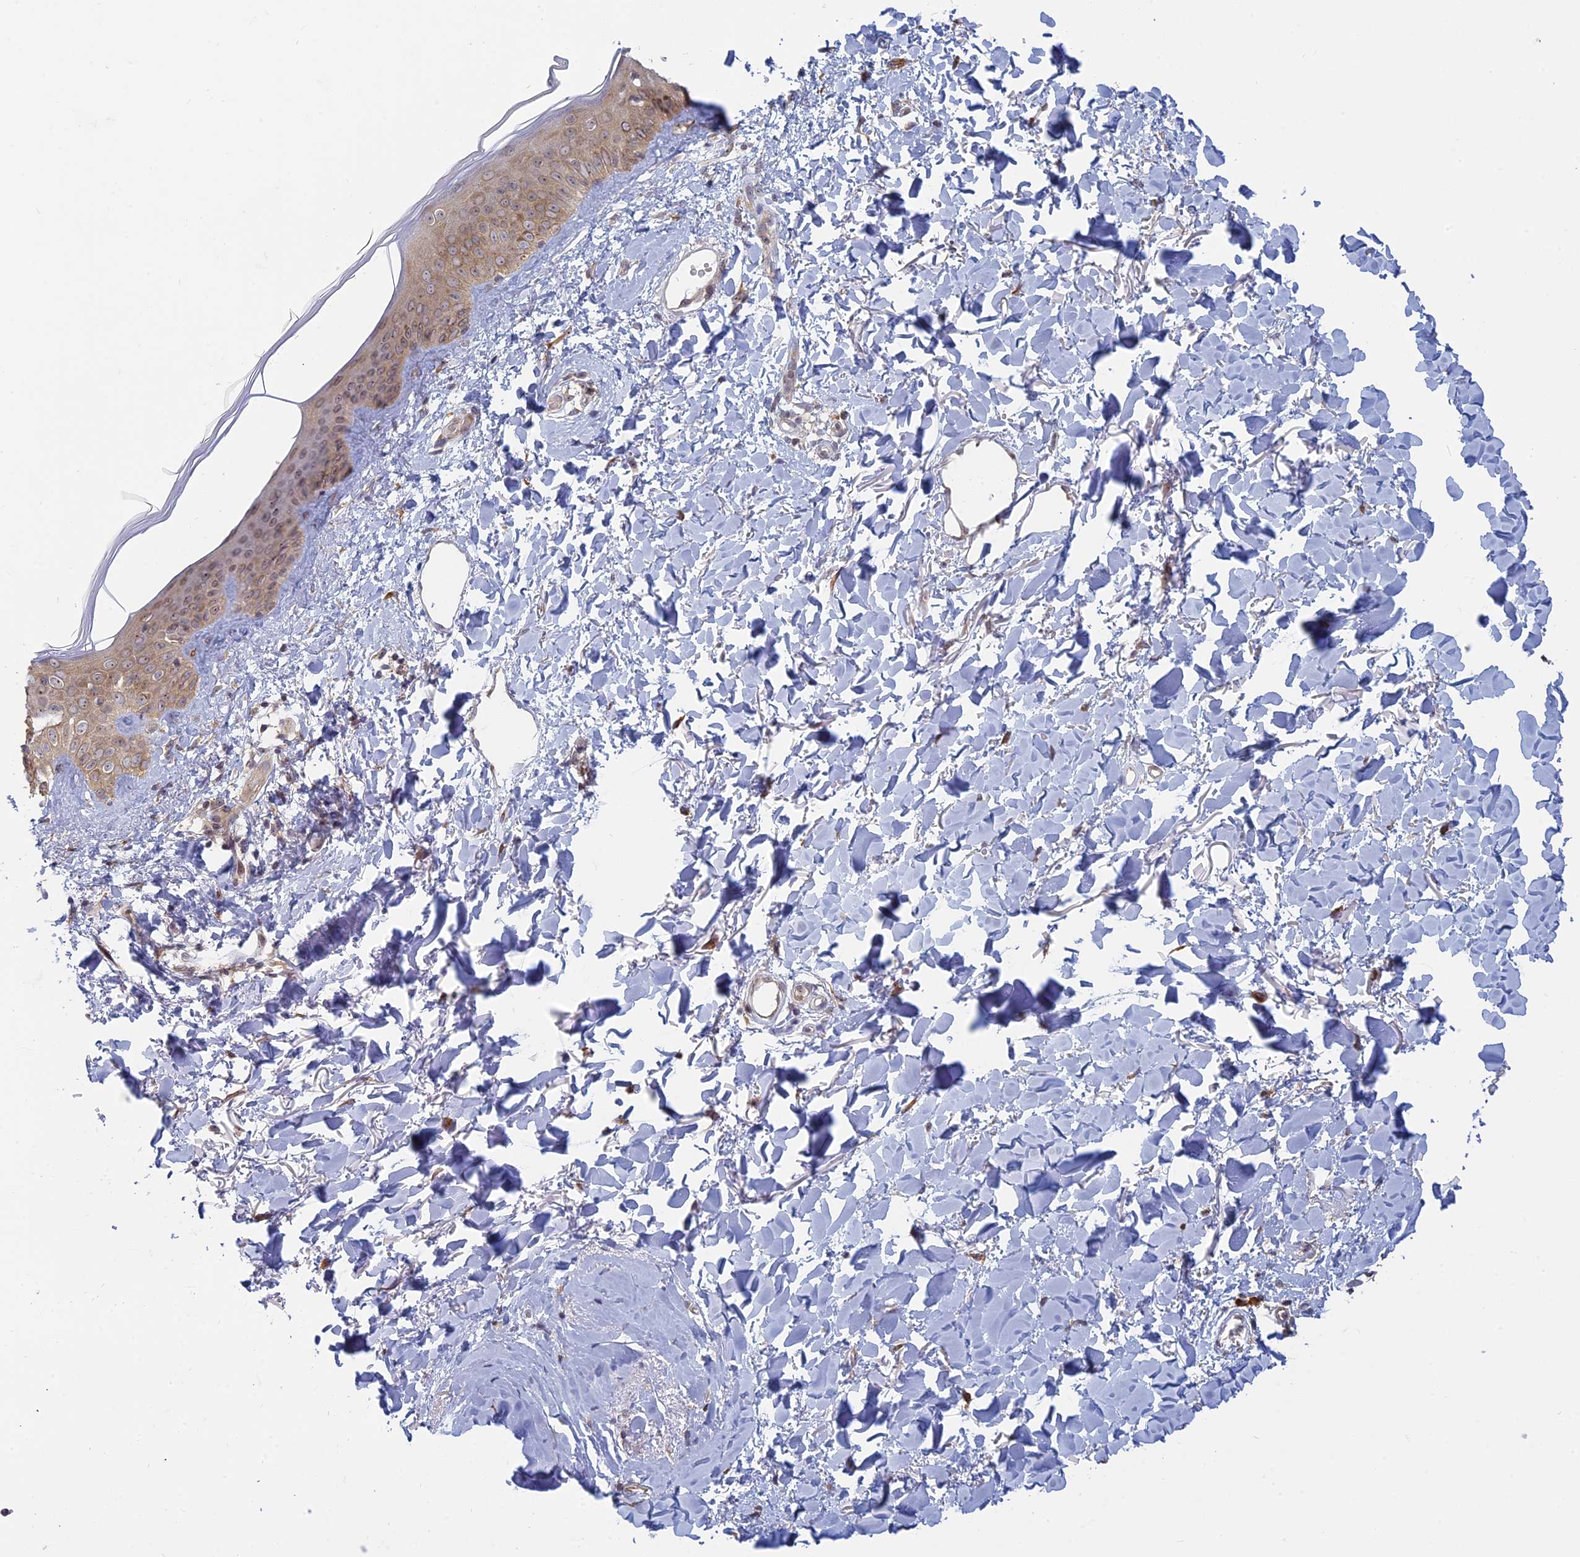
{"staining": {"intensity": "moderate", "quantity": "25%-75%", "location": "cytoplasmic/membranous"}, "tissue": "skin", "cell_type": "Fibroblasts", "image_type": "normal", "snomed": [{"axis": "morphology", "description": "Normal tissue, NOS"}, {"axis": "topography", "description": "Skin"}], "caption": "An image of skin stained for a protein reveals moderate cytoplasmic/membranous brown staining in fibroblasts. The staining was performed using DAB to visualize the protein expression in brown, while the nuclei were stained in blue with hematoxylin (Magnification: 20x).", "gene": "RPS19BP1", "patient": {"sex": "female", "age": 58}}